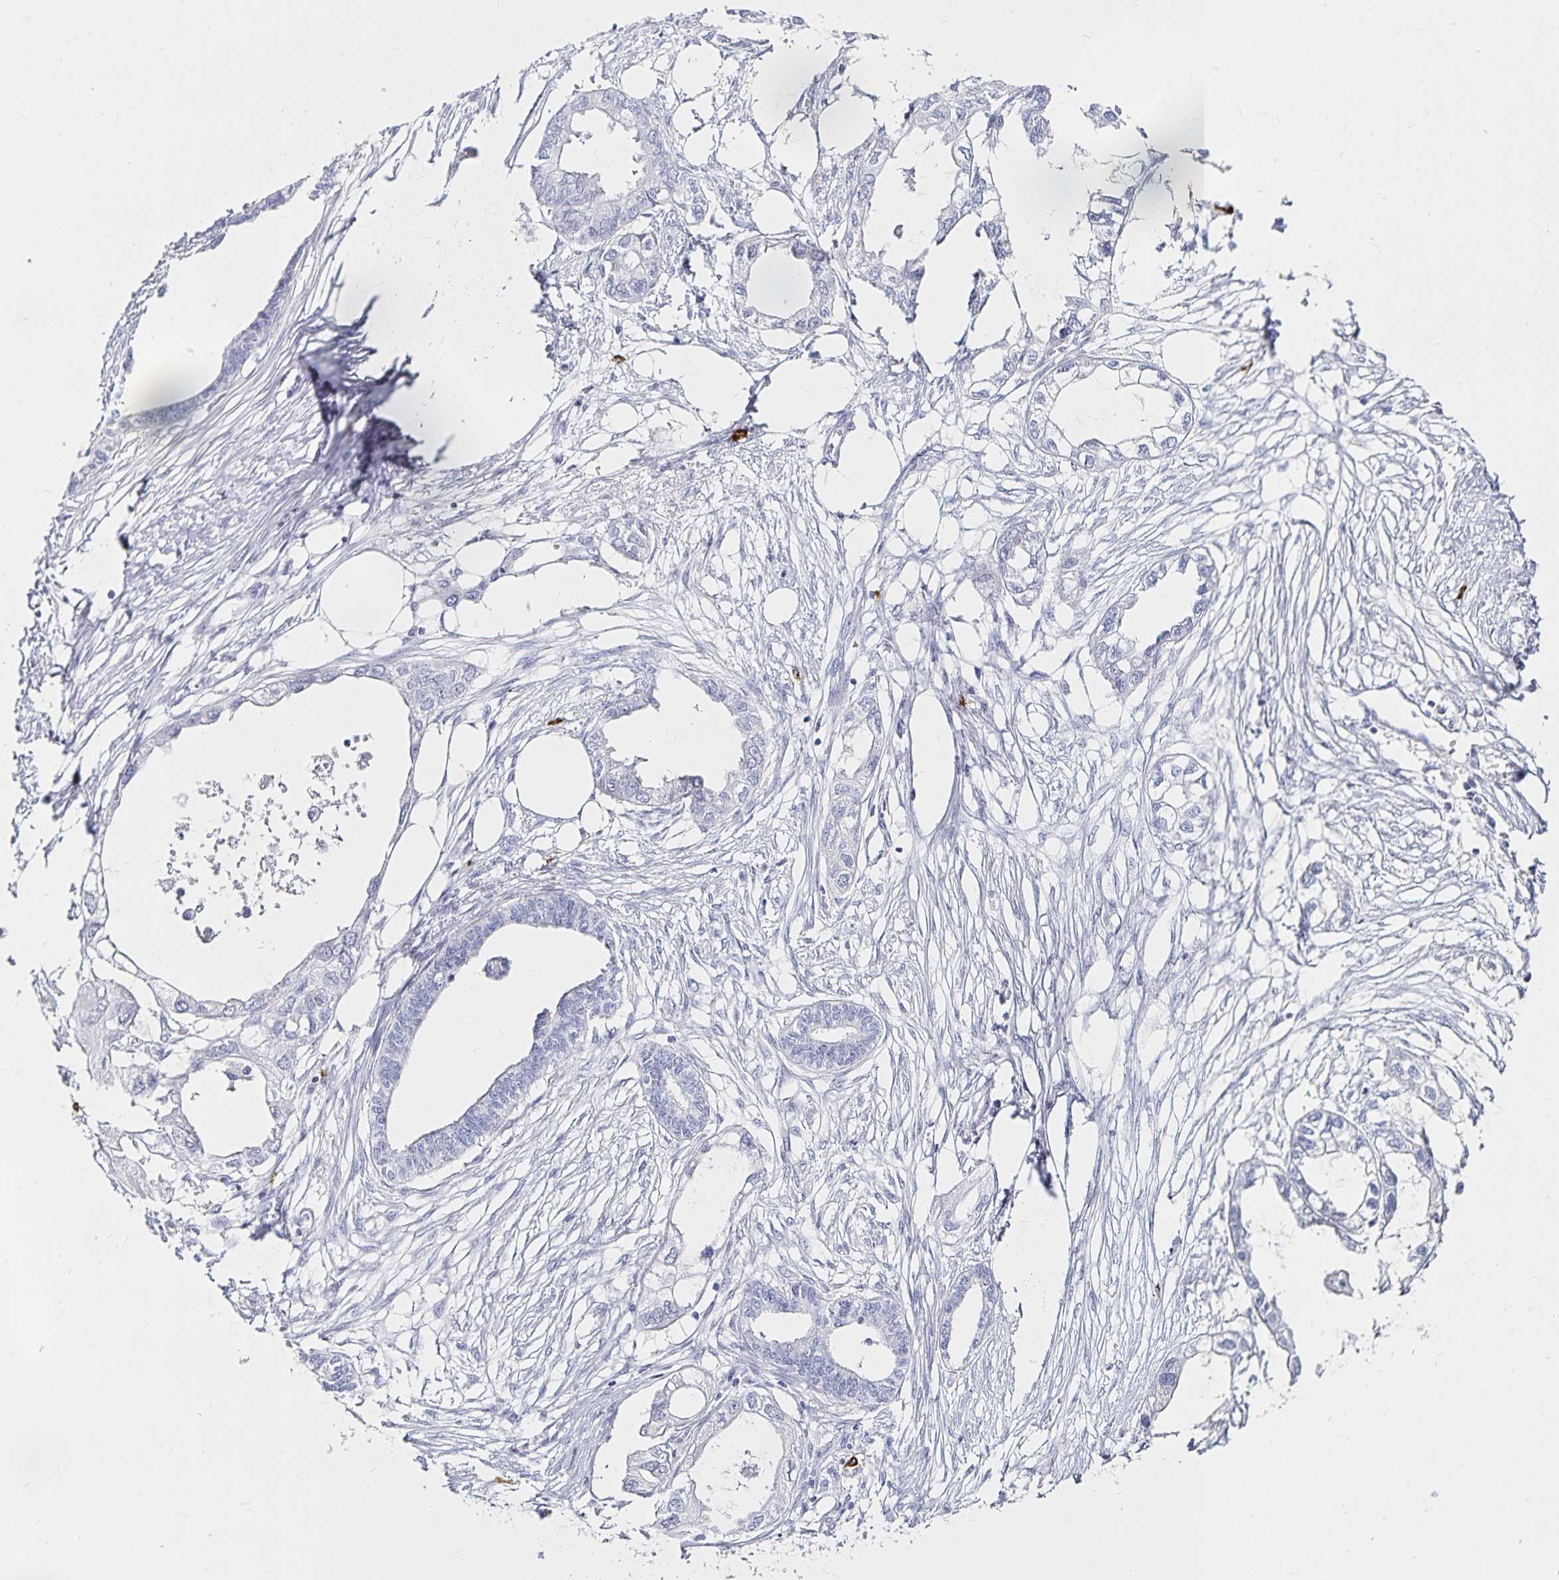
{"staining": {"intensity": "negative", "quantity": "none", "location": "none"}, "tissue": "endometrial cancer", "cell_type": "Tumor cells", "image_type": "cancer", "snomed": [{"axis": "morphology", "description": "Adenocarcinoma, NOS"}, {"axis": "morphology", "description": "Adenocarcinoma, metastatic, NOS"}, {"axis": "topography", "description": "Adipose tissue"}, {"axis": "topography", "description": "Endometrium"}], "caption": "The image displays no staining of tumor cells in endometrial metastatic adenocarcinoma.", "gene": "TNIP1", "patient": {"sex": "female", "age": 67}}